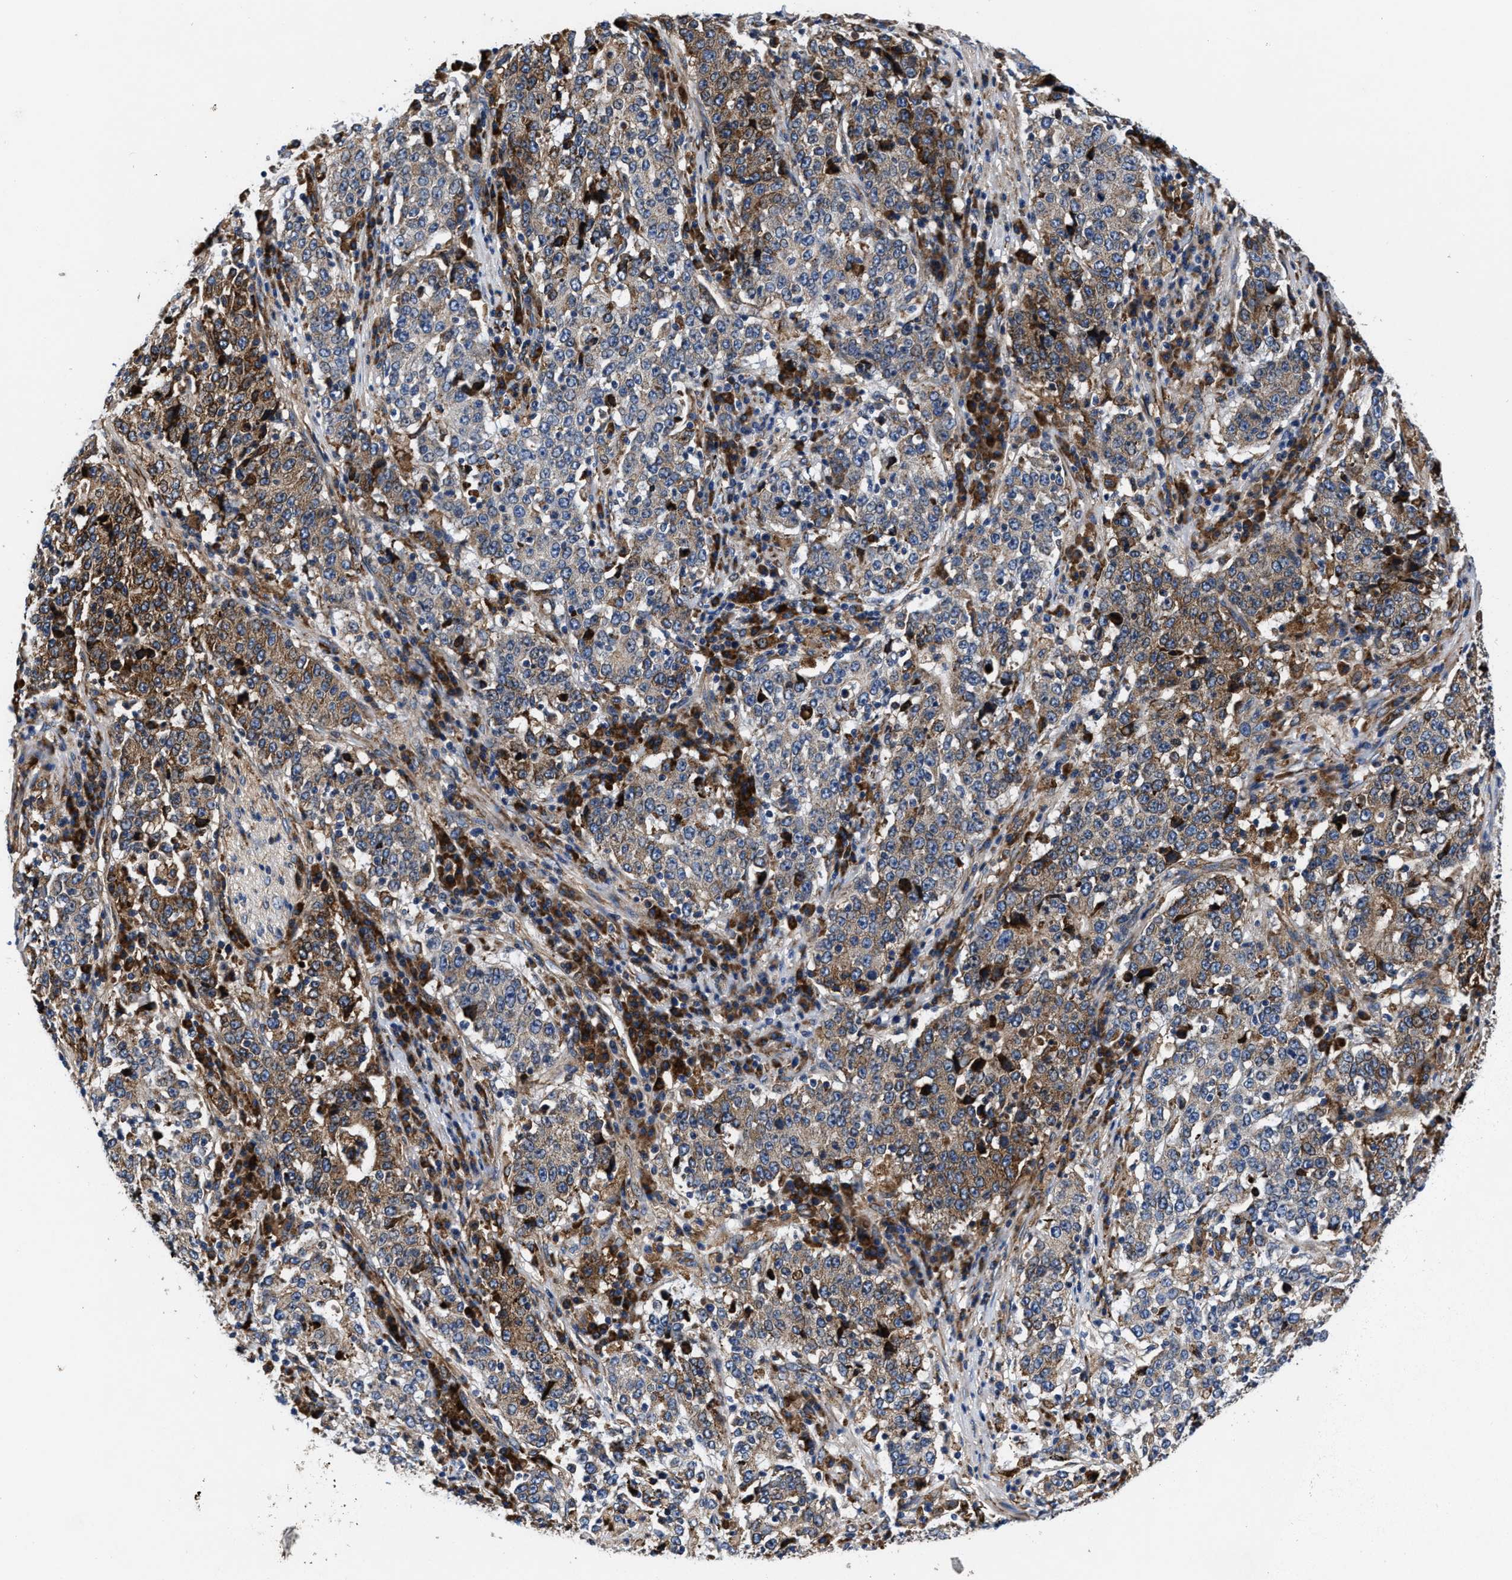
{"staining": {"intensity": "moderate", "quantity": "25%-75%", "location": "cytoplasmic/membranous"}, "tissue": "stomach cancer", "cell_type": "Tumor cells", "image_type": "cancer", "snomed": [{"axis": "morphology", "description": "Adenocarcinoma, NOS"}, {"axis": "topography", "description": "Stomach"}], "caption": "About 25%-75% of tumor cells in adenocarcinoma (stomach) demonstrate moderate cytoplasmic/membranous protein expression as visualized by brown immunohistochemical staining.", "gene": "SLC12A2", "patient": {"sex": "male", "age": 59}}